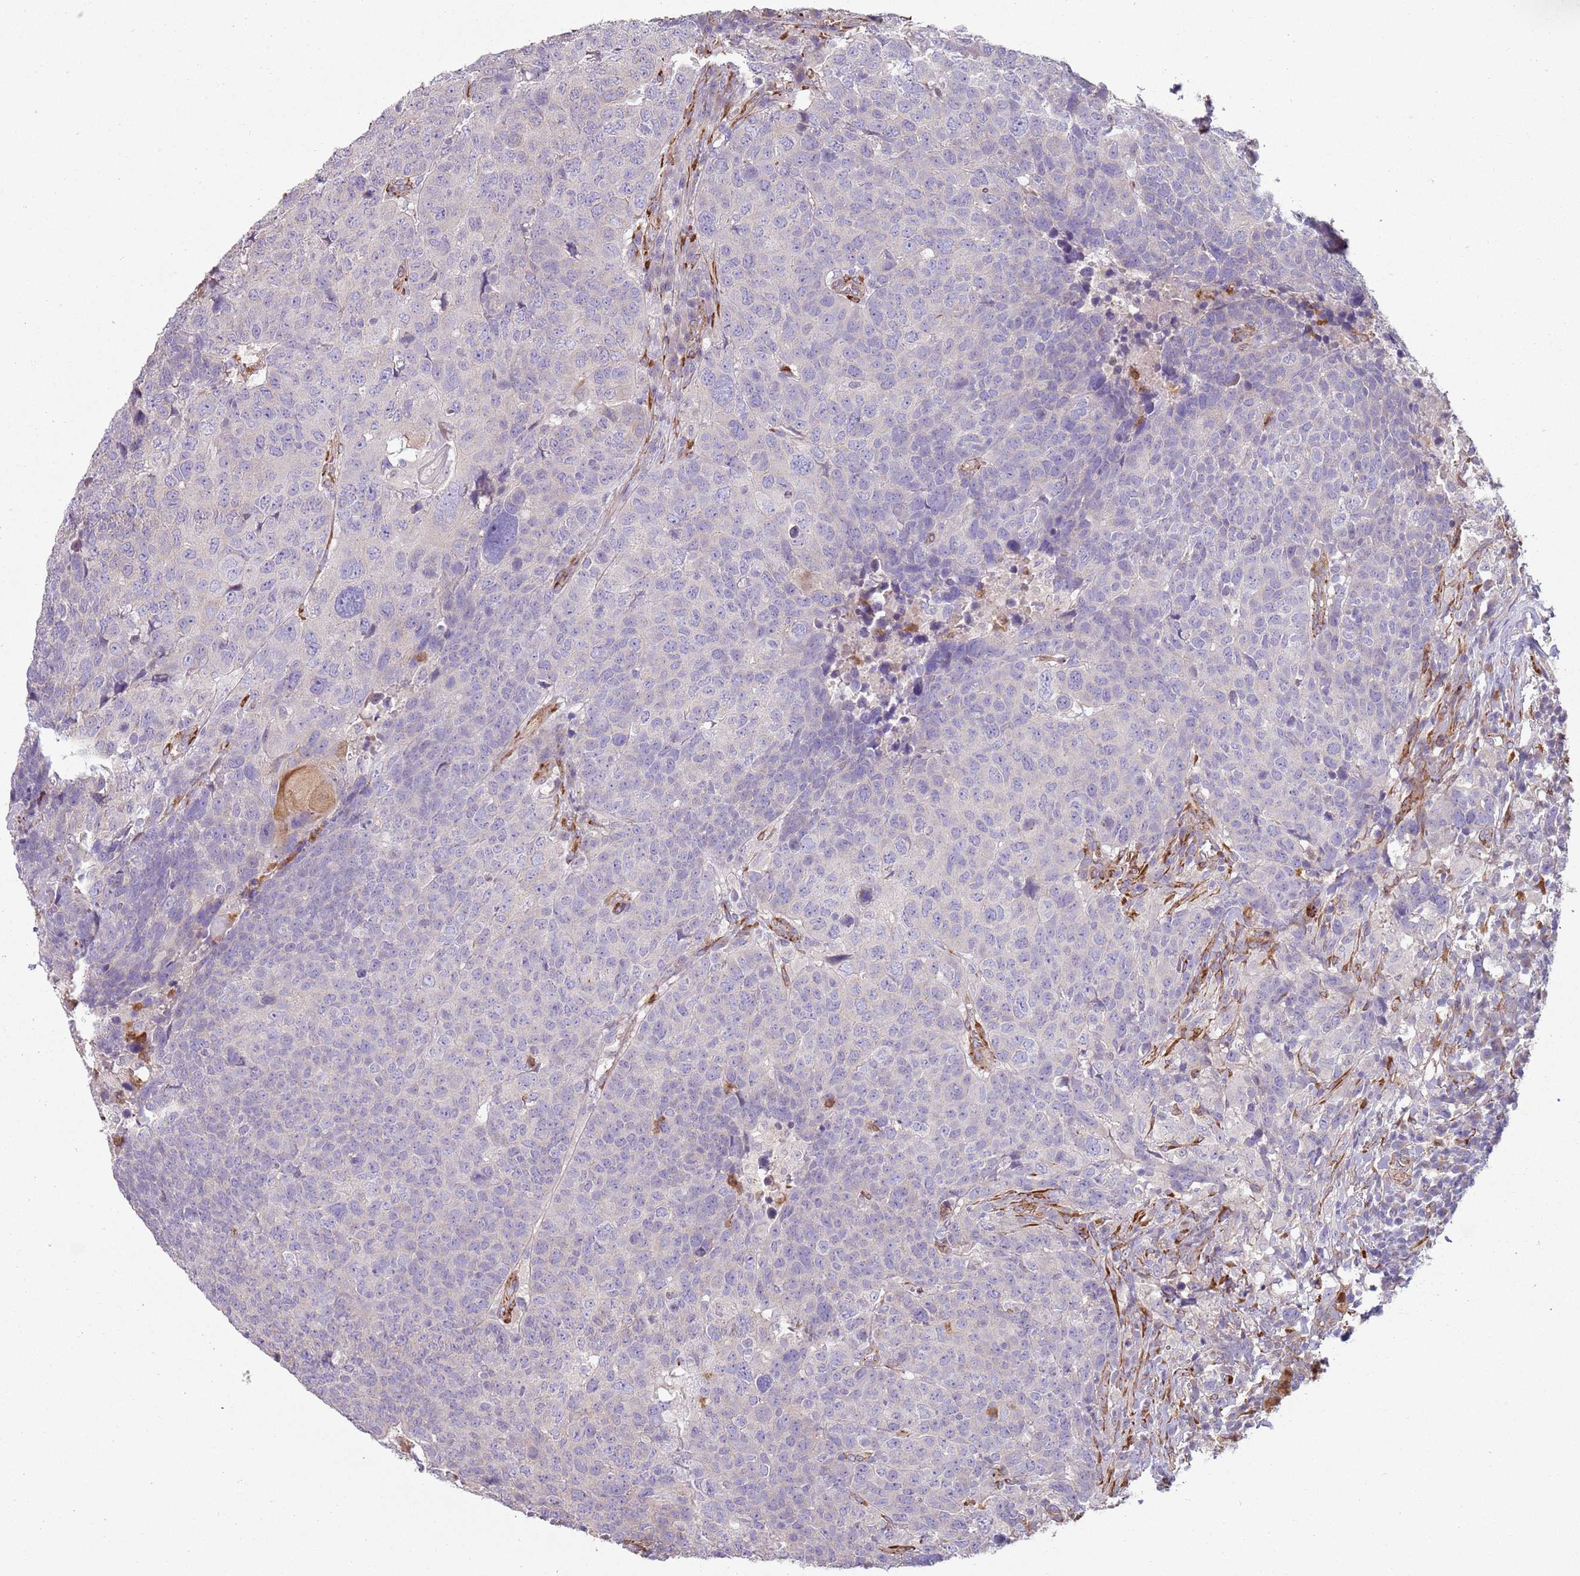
{"staining": {"intensity": "negative", "quantity": "none", "location": "none"}, "tissue": "head and neck cancer", "cell_type": "Tumor cells", "image_type": "cancer", "snomed": [{"axis": "morphology", "description": "Normal tissue, NOS"}, {"axis": "morphology", "description": "Squamous cell carcinoma, NOS"}, {"axis": "topography", "description": "Skeletal muscle"}, {"axis": "topography", "description": "Vascular tissue"}, {"axis": "topography", "description": "Peripheral nerve tissue"}, {"axis": "topography", "description": "Head-Neck"}], "caption": "This image is of head and neck squamous cell carcinoma stained with immunohistochemistry to label a protein in brown with the nuclei are counter-stained blue. There is no staining in tumor cells. (DAB (3,3'-diaminobenzidine) IHC with hematoxylin counter stain).", "gene": "PHLPP2", "patient": {"sex": "male", "age": 66}}